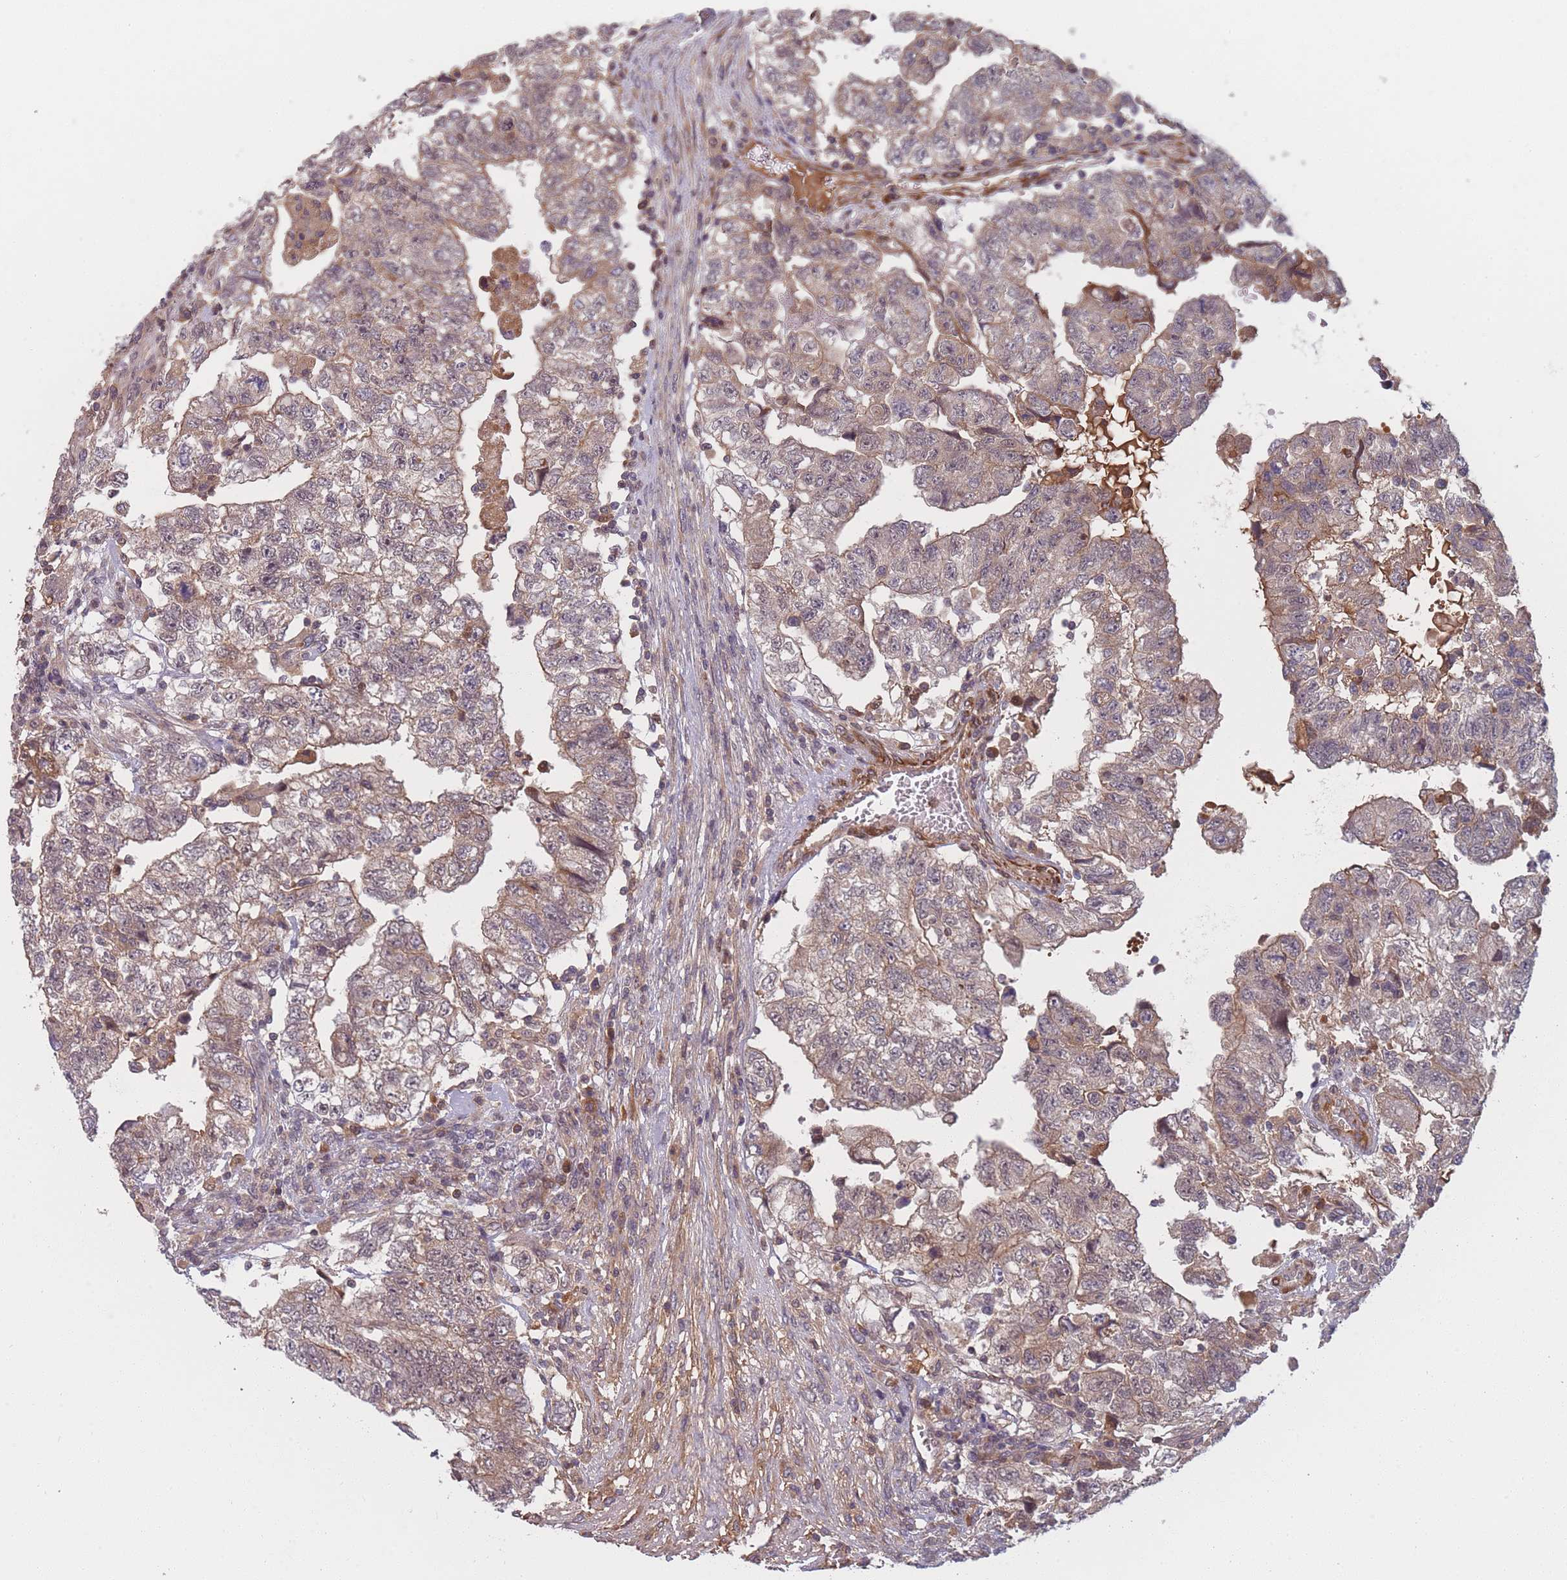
{"staining": {"intensity": "weak", "quantity": ">75%", "location": "cytoplasmic/membranous"}, "tissue": "testis cancer", "cell_type": "Tumor cells", "image_type": "cancer", "snomed": [{"axis": "morphology", "description": "Carcinoma, Embryonal, NOS"}, {"axis": "topography", "description": "Testis"}], "caption": "Embryonal carcinoma (testis) was stained to show a protein in brown. There is low levels of weak cytoplasmic/membranous positivity in about >75% of tumor cells.", "gene": "FAM153A", "patient": {"sex": "male", "age": 36}}